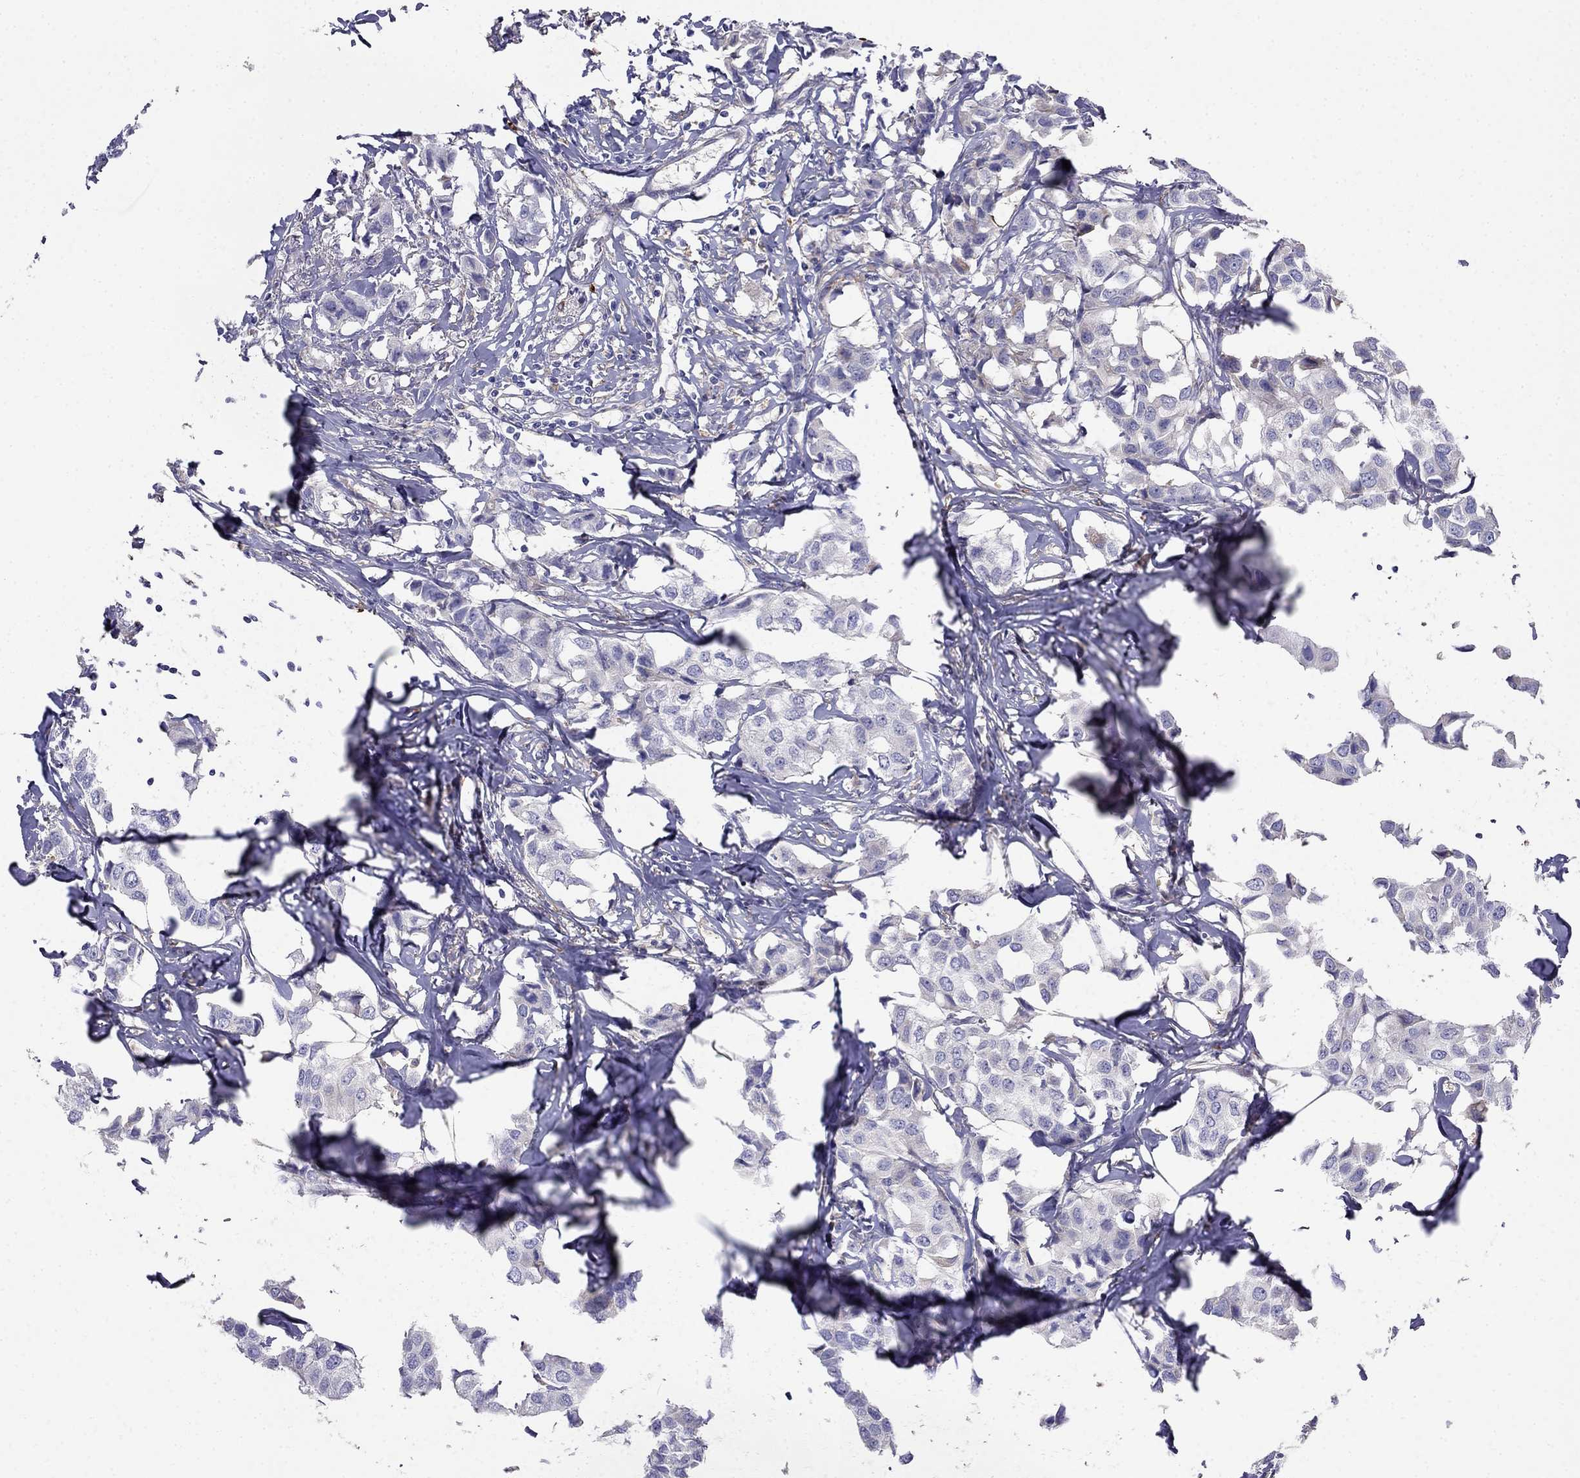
{"staining": {"intensity": "negative", "quantity": "none", "location": "none"}, "tissue": "breast cancer", "cell_type": "Tumor cells", "image_type": "cancer", "snomed": [{"axis": "morphology", "description": "Duct carcinoma"}, {"axis": "topography", "description": "Breast"}], "caption": "This is an IHC histopathology image of breast infiltrating ductal carcinoma. There is no staining in tumor cells.", "gene": "LONRF2", "patient": {"sex": "female", "age": 80}}